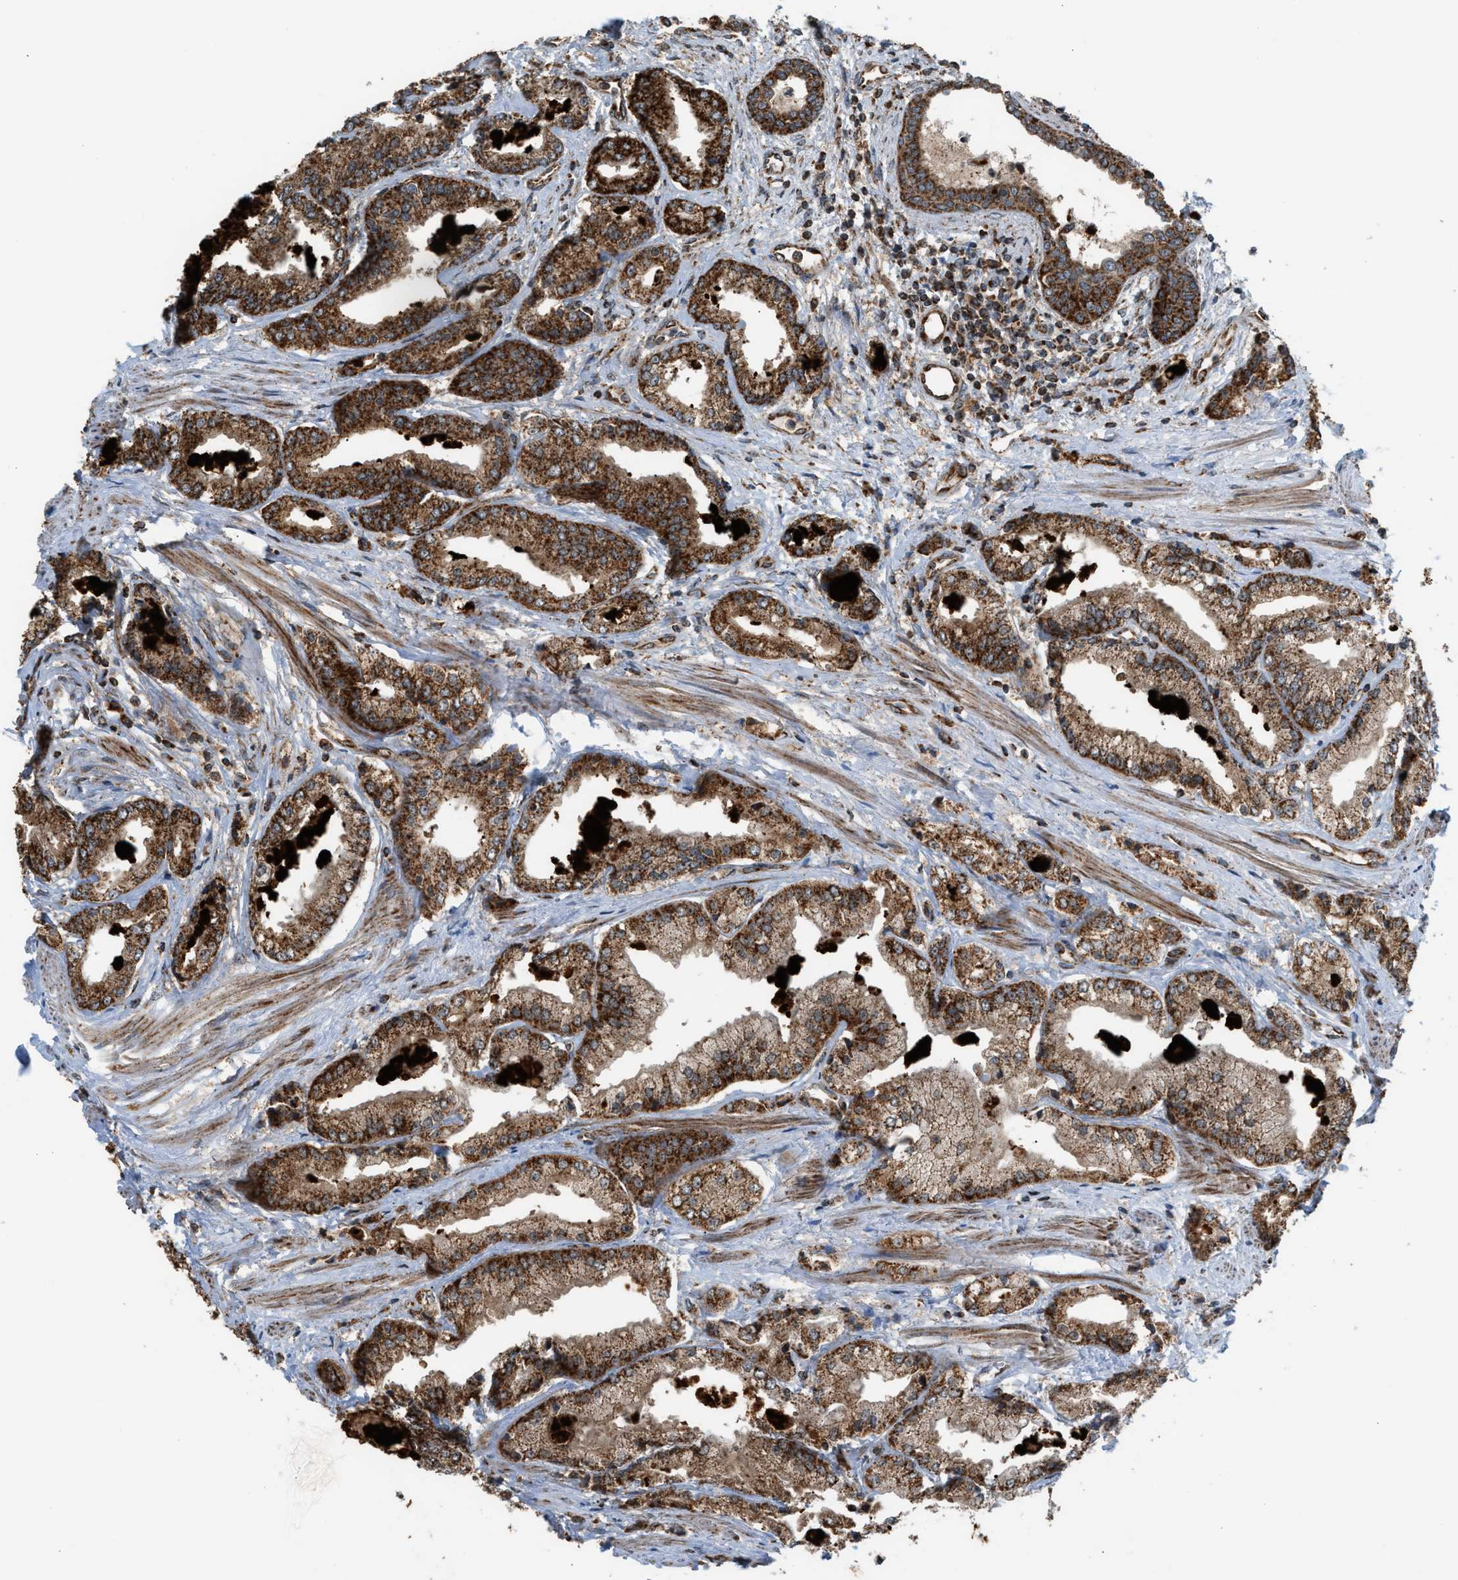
{"staining": {"intensity": "strong", "quantity": ">75%", "location": "cytoplasmic/membranous"}, "tissue": "prostate cancer", "cell_type": "Tumor cells", "image_type": "cancer", "snomed": [{"axis": "morphology", "description": "Adenocarcinoma, Low grade"}, {"axis": "topography", "description": "Prostate"}], "caption": "Protein staining reveals strong cytoplasmic/membranous expression in approximately >75% of tumor cells in prostate cancer.", "gene": "SGSM2", "patient": {"sex": "male", "age": 52}}